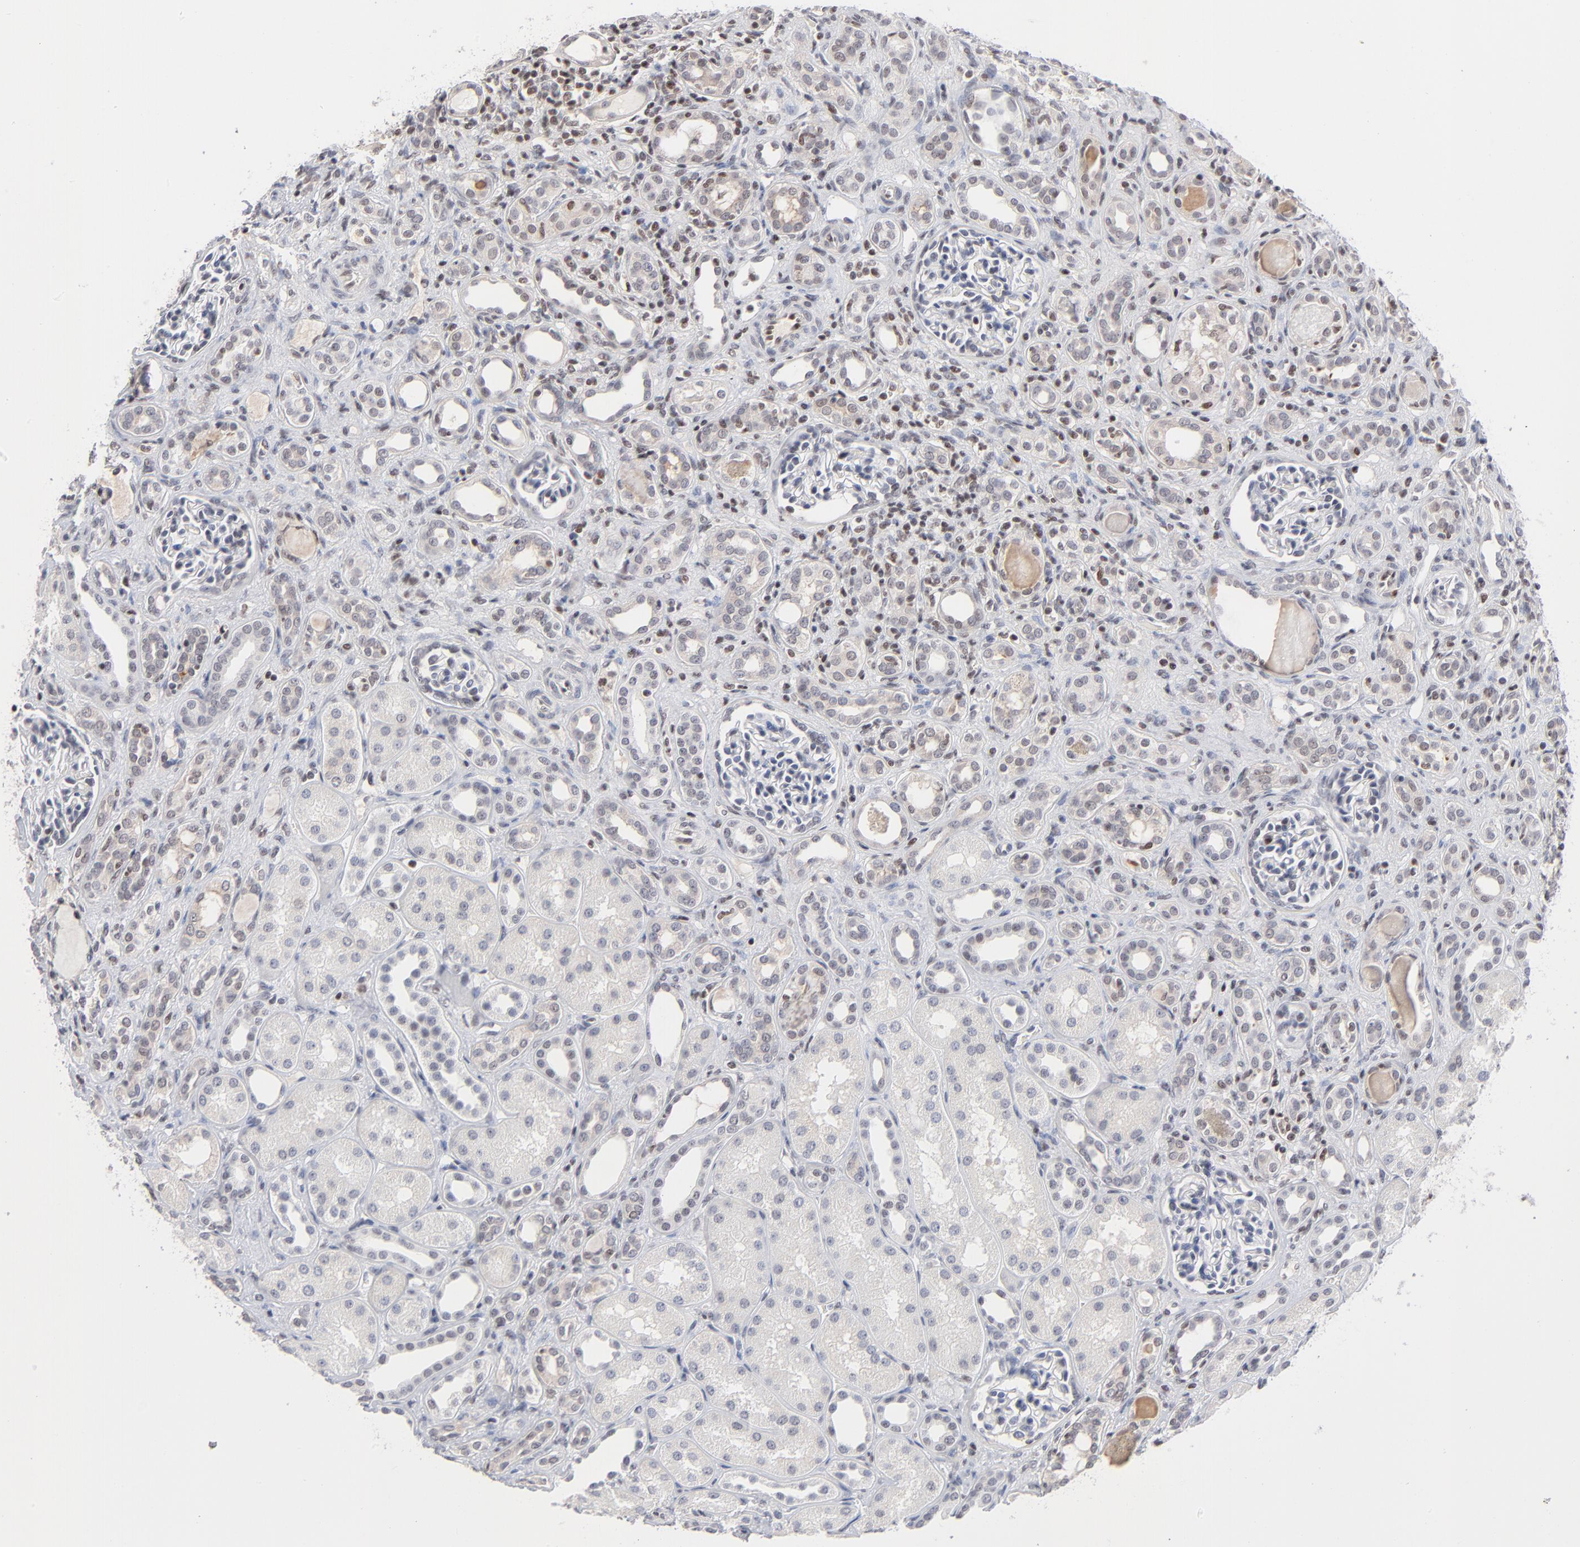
{"staining": {"intensity": "negative", "quantity": "none", "location": "none"}, "tissue": "kidney", "cell_type": "Cells in glomeruli", "image_type": "normal", "snomed": [{"axis": "morphology", "description": "Normal tissue, NOS"}, {"axis": "topography", "description": "Kidney"}], "caption": "IHC photomicrograph of normal kidney: kidney stained with DAB shows no significant protein expression in cells in glomeruli.", "gene": "MAX", "patient": {"sex": "male", "age": 7}}